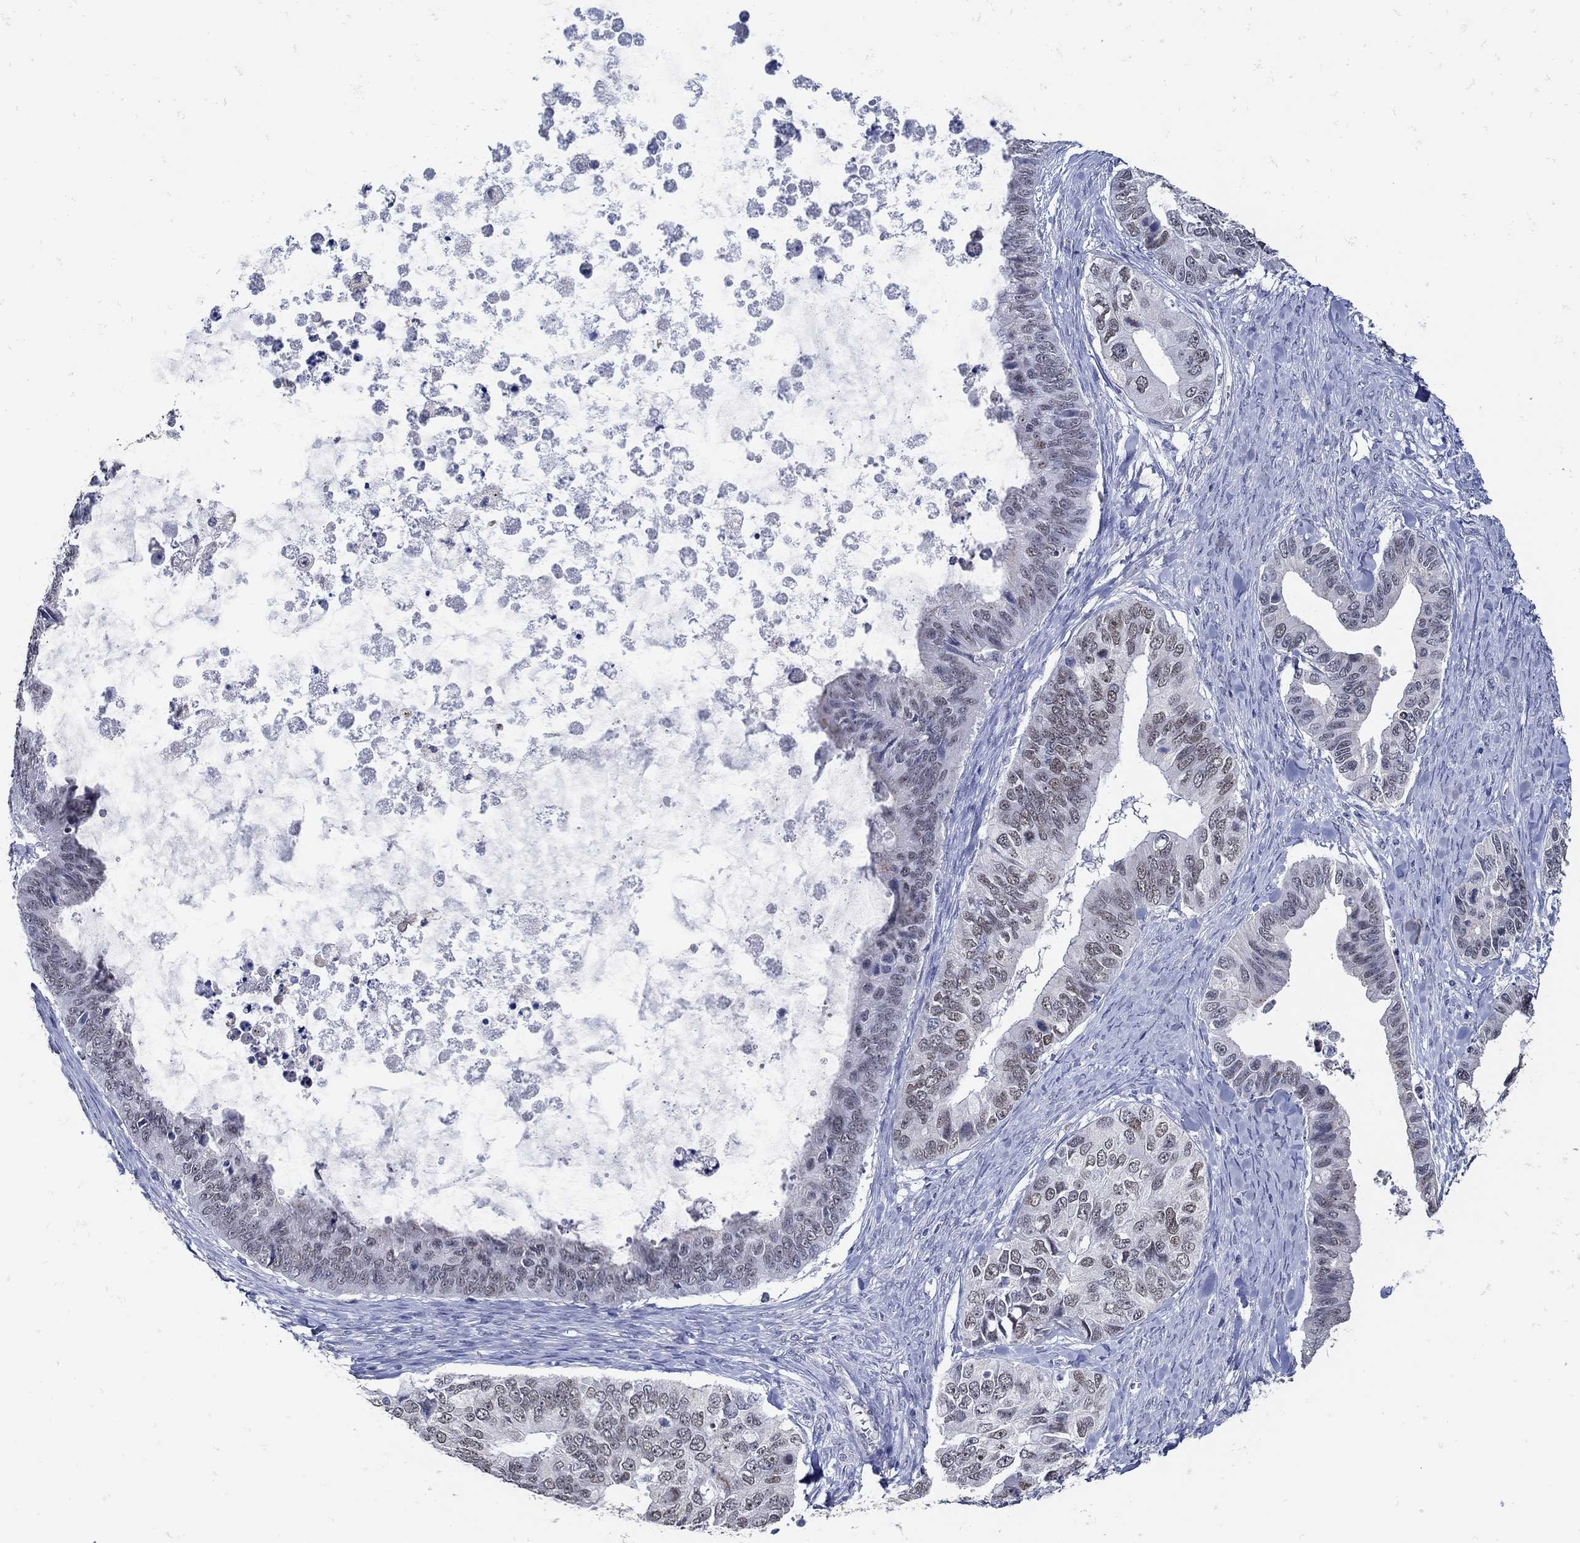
{"staining": {"intensity": "weak", "quantity": "25%-75%", "location": "nuclear"}, "tissue": "ovarian cancer", "cell_type": "Tumor cells", "image_type": "cancer", "snomed": [{"axis": "morphology", "description": "Cystadenocarcinoma, mucinous, NOS"}, {"axis": "topography", "description": "Ovary"}], "caption": "An immunohistochemistry (IHC) histopathology image of tumor tissue is shown. Protein staining in brown highlights weak nuclear positivity in ovarian cancer (mucinous cystadenocarcinoma) within tumor cells.", "gene": "KCNN3", "patient": {"sex": "female", "age": 76}}